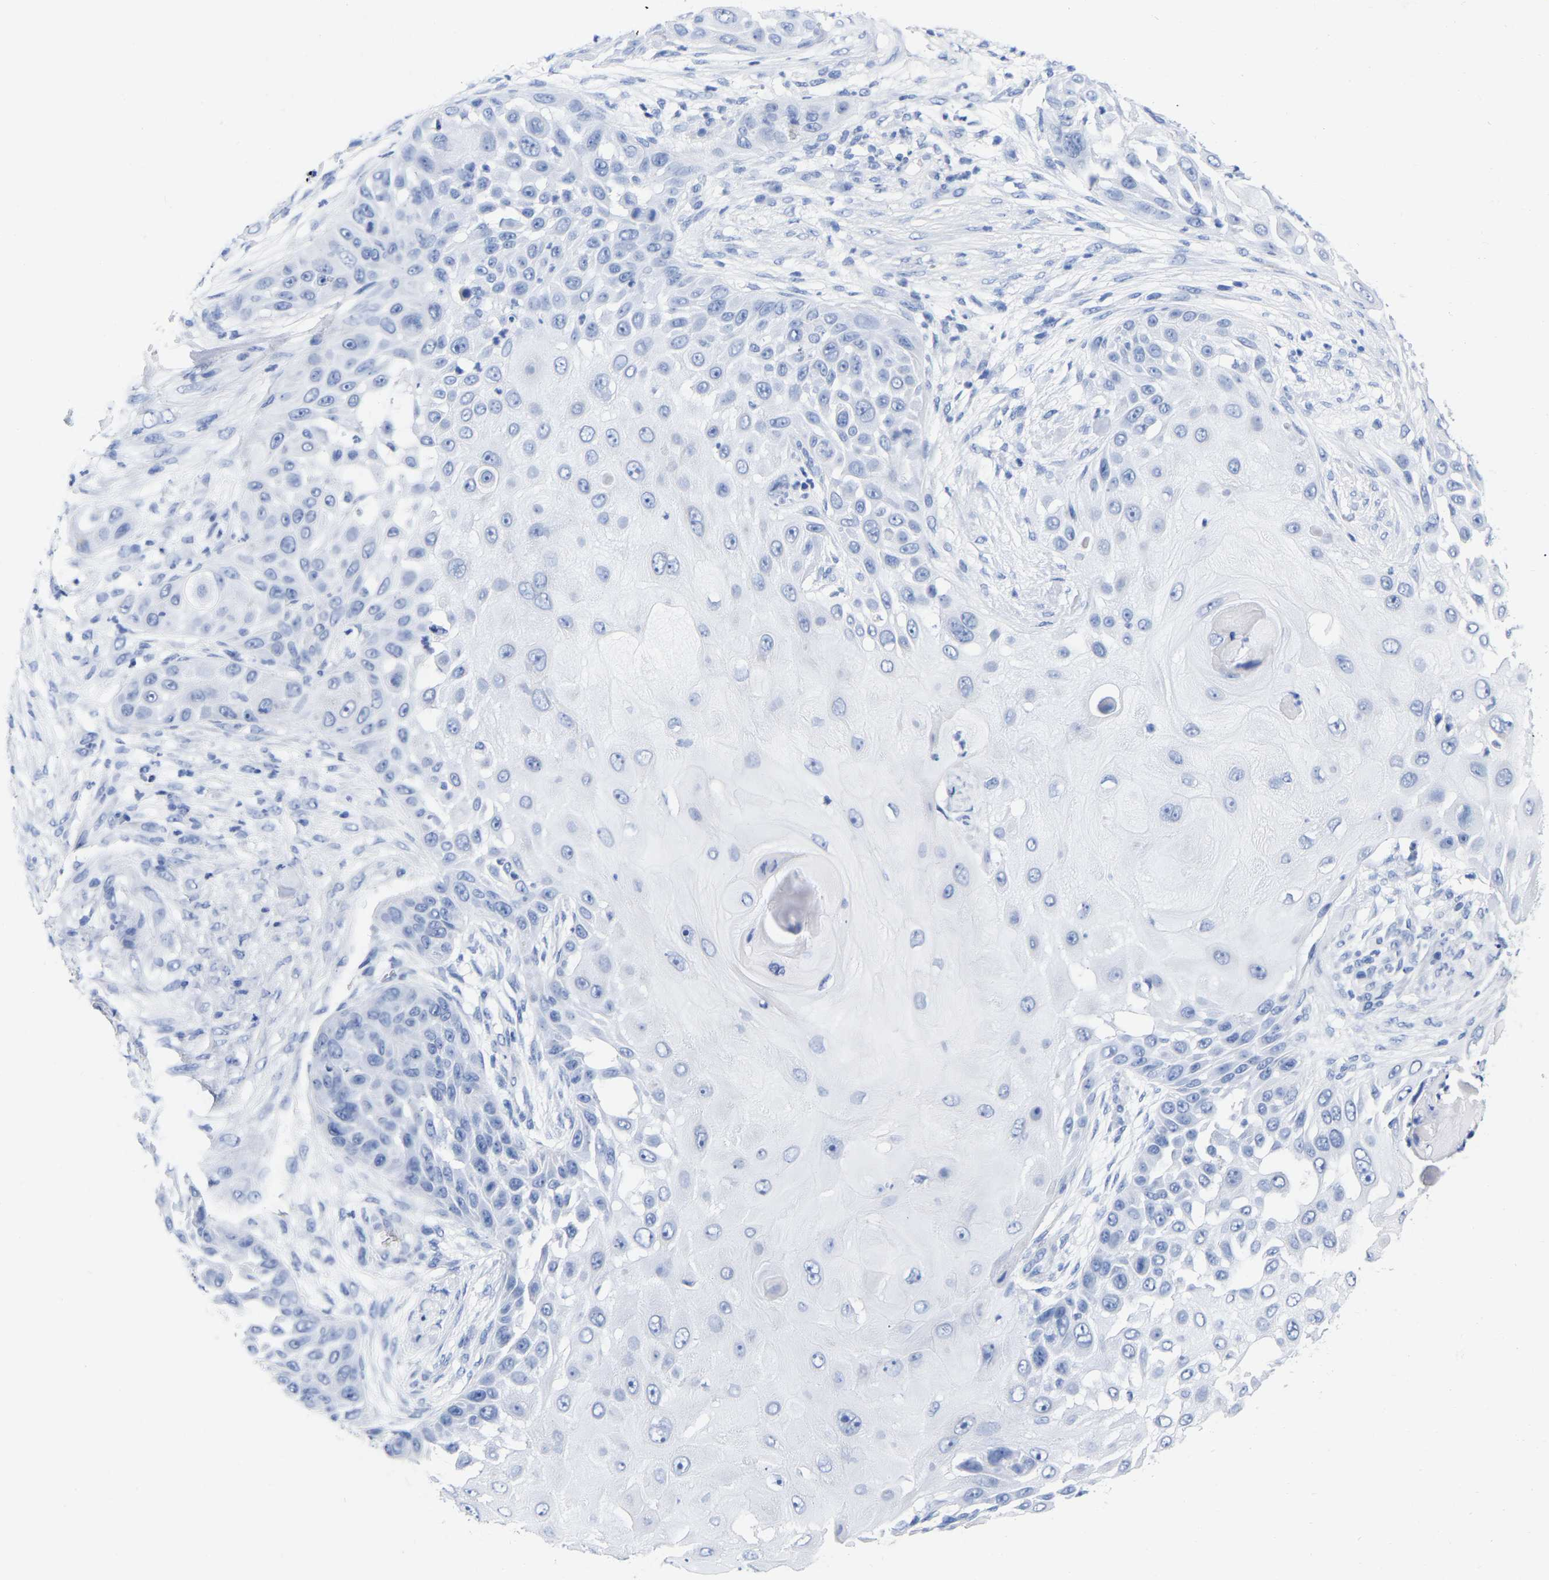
{"staining": {"intensity": "negative", "quantity": "none", "location": "none"}, "tissue": "skin cancer", "cell_type": "Tumor cells", "image_type": "cancer", "snomed": [{"axis": "morphology", "description": "Squamous cell carcinoma, NOS"}, {"axis": "topography", "description": "Skin"}], "caption": "Tumor cells show no significant protein expression in skin squamous cell carcinoma.", "gene": "HAPLN1", "patient": {"sex": "female", "age": 44}}